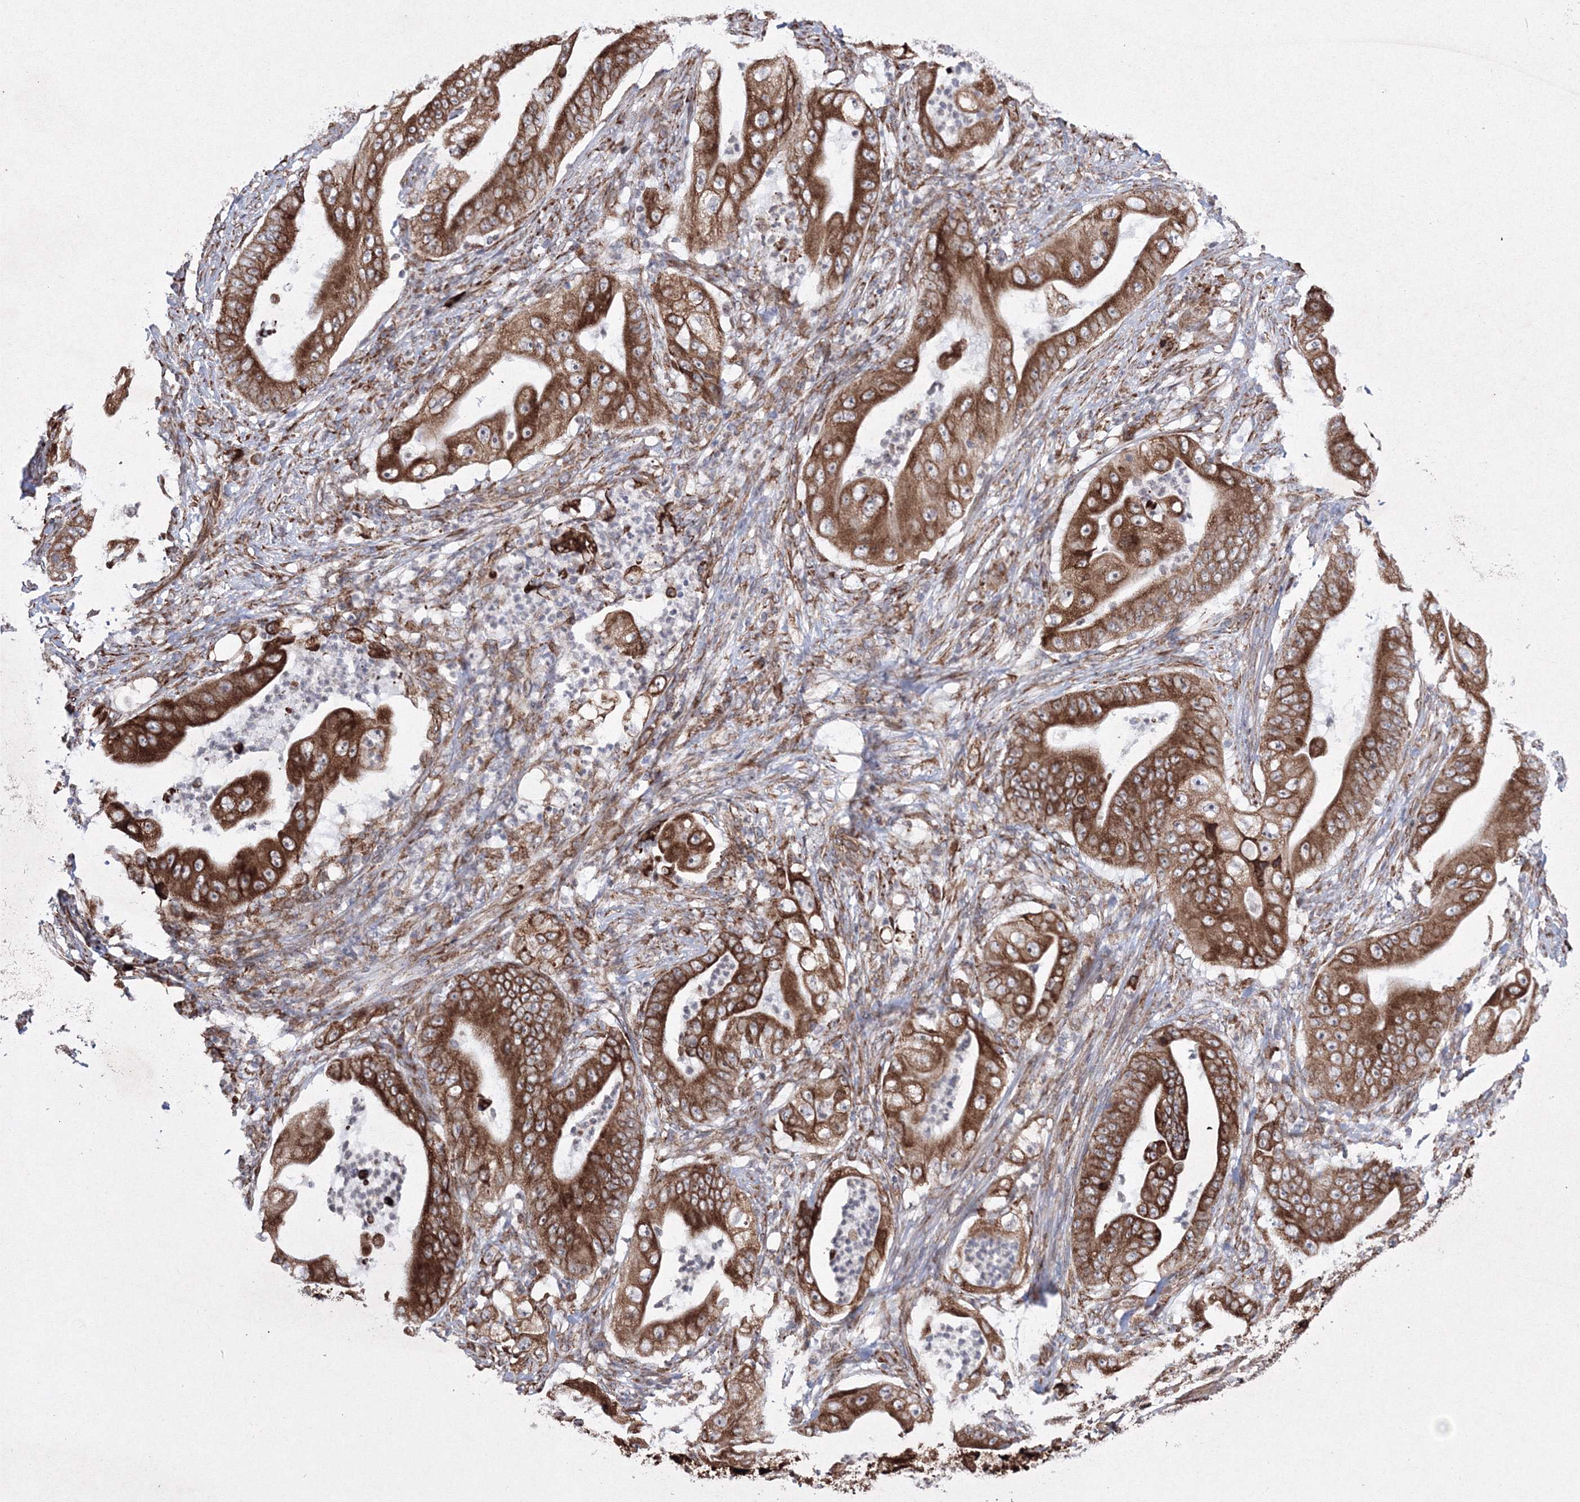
{"staining": {"intensity": "strong", "quantity": ">75%", "location": "cytoplasmic/membranous"}, "tissue": "stomach cancer", "cell_type": "Tumor cells", "image_type": "cancer", "snomed": [{"axis": "morphology", "description": "Adenocarcinoma, NOS"}, {"axis": "topography", "description": "Stomach"}], "caption": "Strong cytoplasmic/membranous staining for a protein is identified in approximately >75% of tumor cells of stomach adenocarcinoma using immunohistochemistry.", "gene": "EFCAB12", "patient": {"sex": "female", "age": 73}}